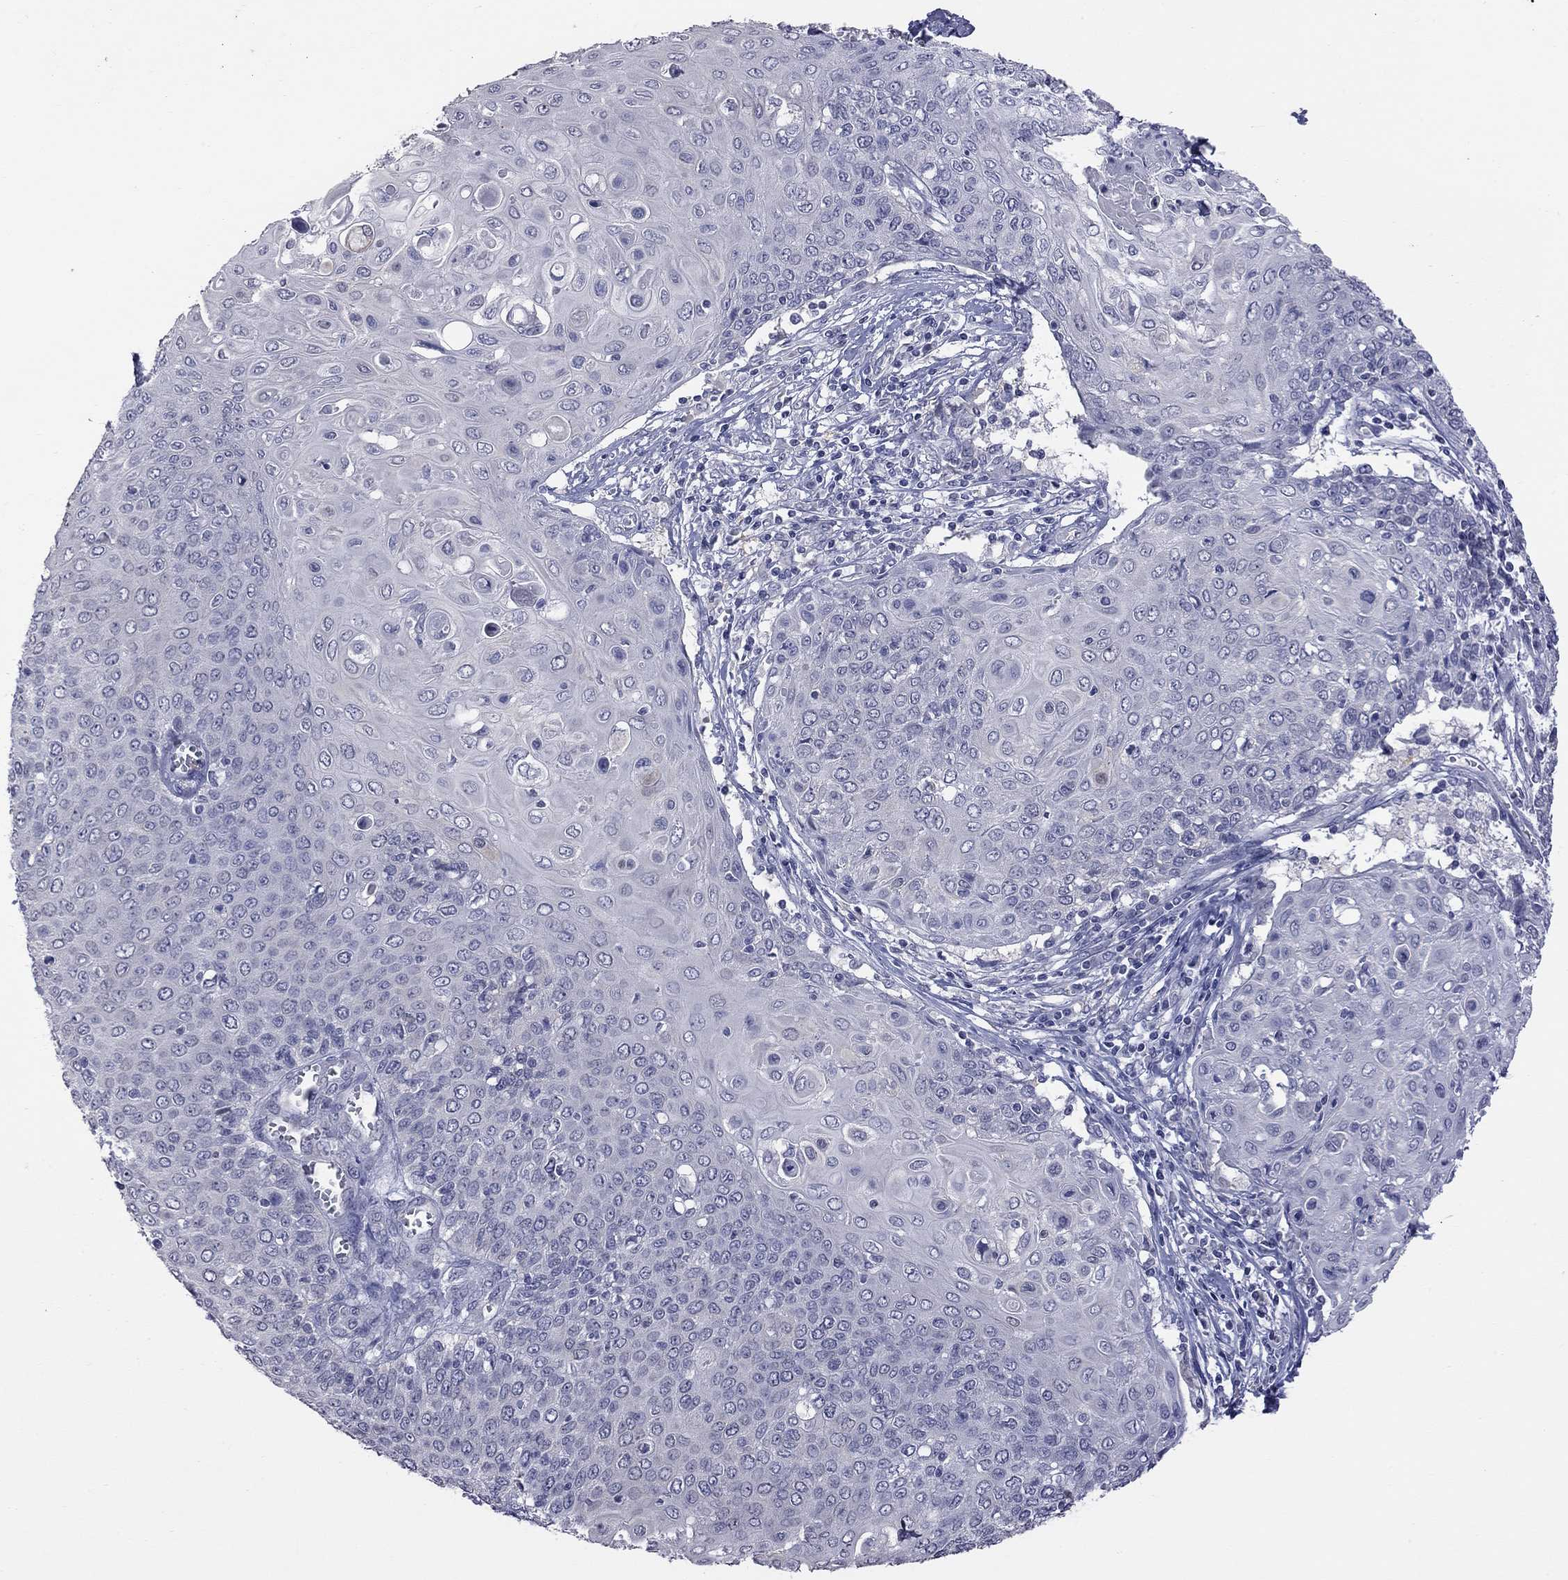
{"staining": {"intensity": "negative", "quantity": "none", "location": "none"}, "tissue": "cervical cancer", "cell_type": "Tumor cells", "image_type": "cancer", "snomed": [{"axis": "morphology", "description": "Squamous cell carcinoma, NOS"}, {"axis": "topography", "description": "Cervix"}], "caption": "Cervical squamous cell carcinoma was stained to show a protein in brown. There is no significant staining in tumor cells.", "gene": "HYLS1", "patient": {"sex": "female", "age": 39}}